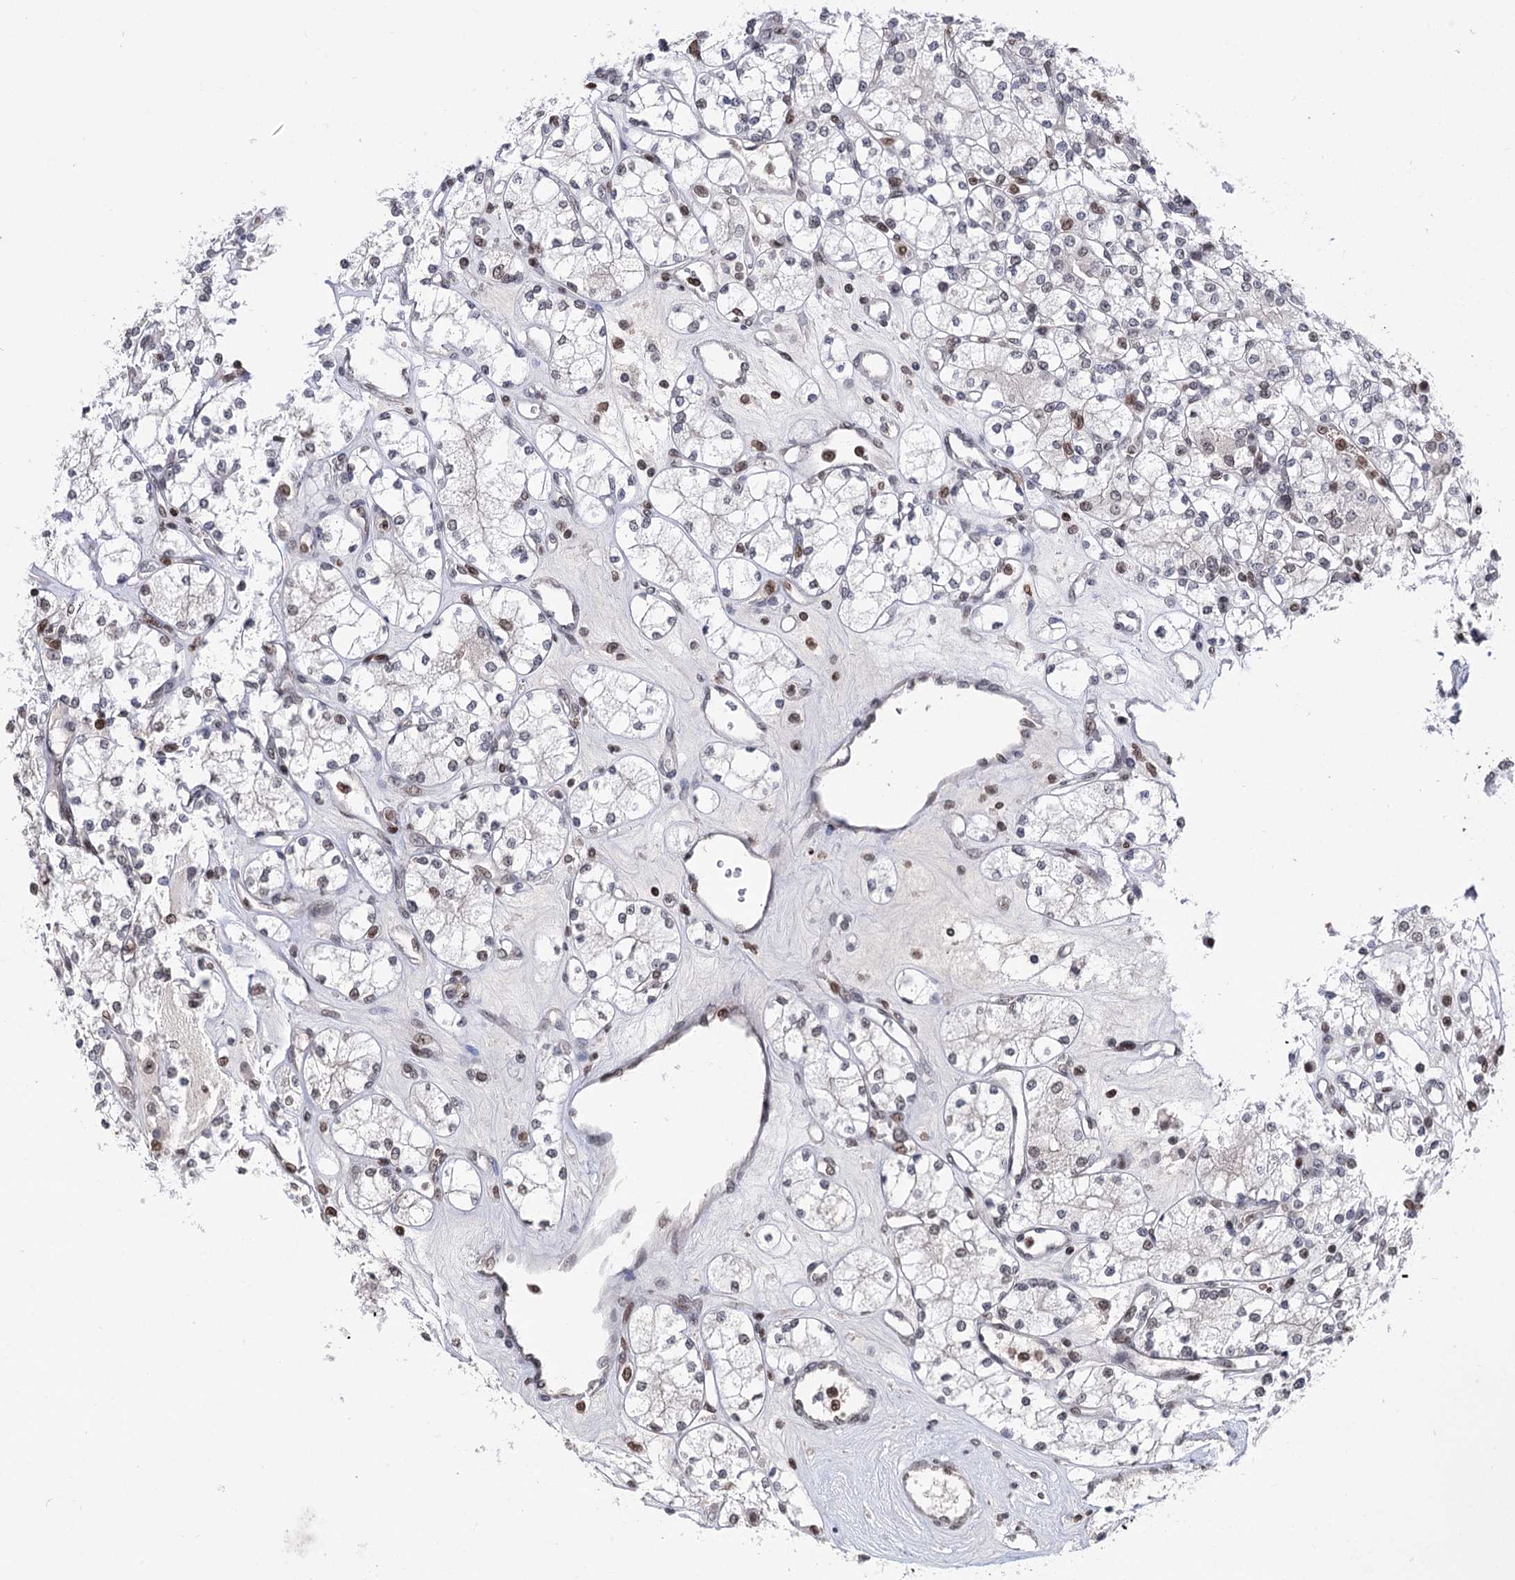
{"staining": {"intensity": "moderate", "quantity": "<25%", "location": "nuclear"}, "tissue": "renal cancer", "cell_type": "Tumor cells", "image_type": "cancer", "snomed": [{"axis": "morphology", "description": "Adenocarcinoma, NOS"}, {"axis": "topography", "description": "Kidney"}], "caption": "Adenocarcinoma (renal) stained with a protein marker demonstrates moderate staining in tumor cells.", "gene": "CCDC77", "patient": {"sex": "male", "age": 77}}